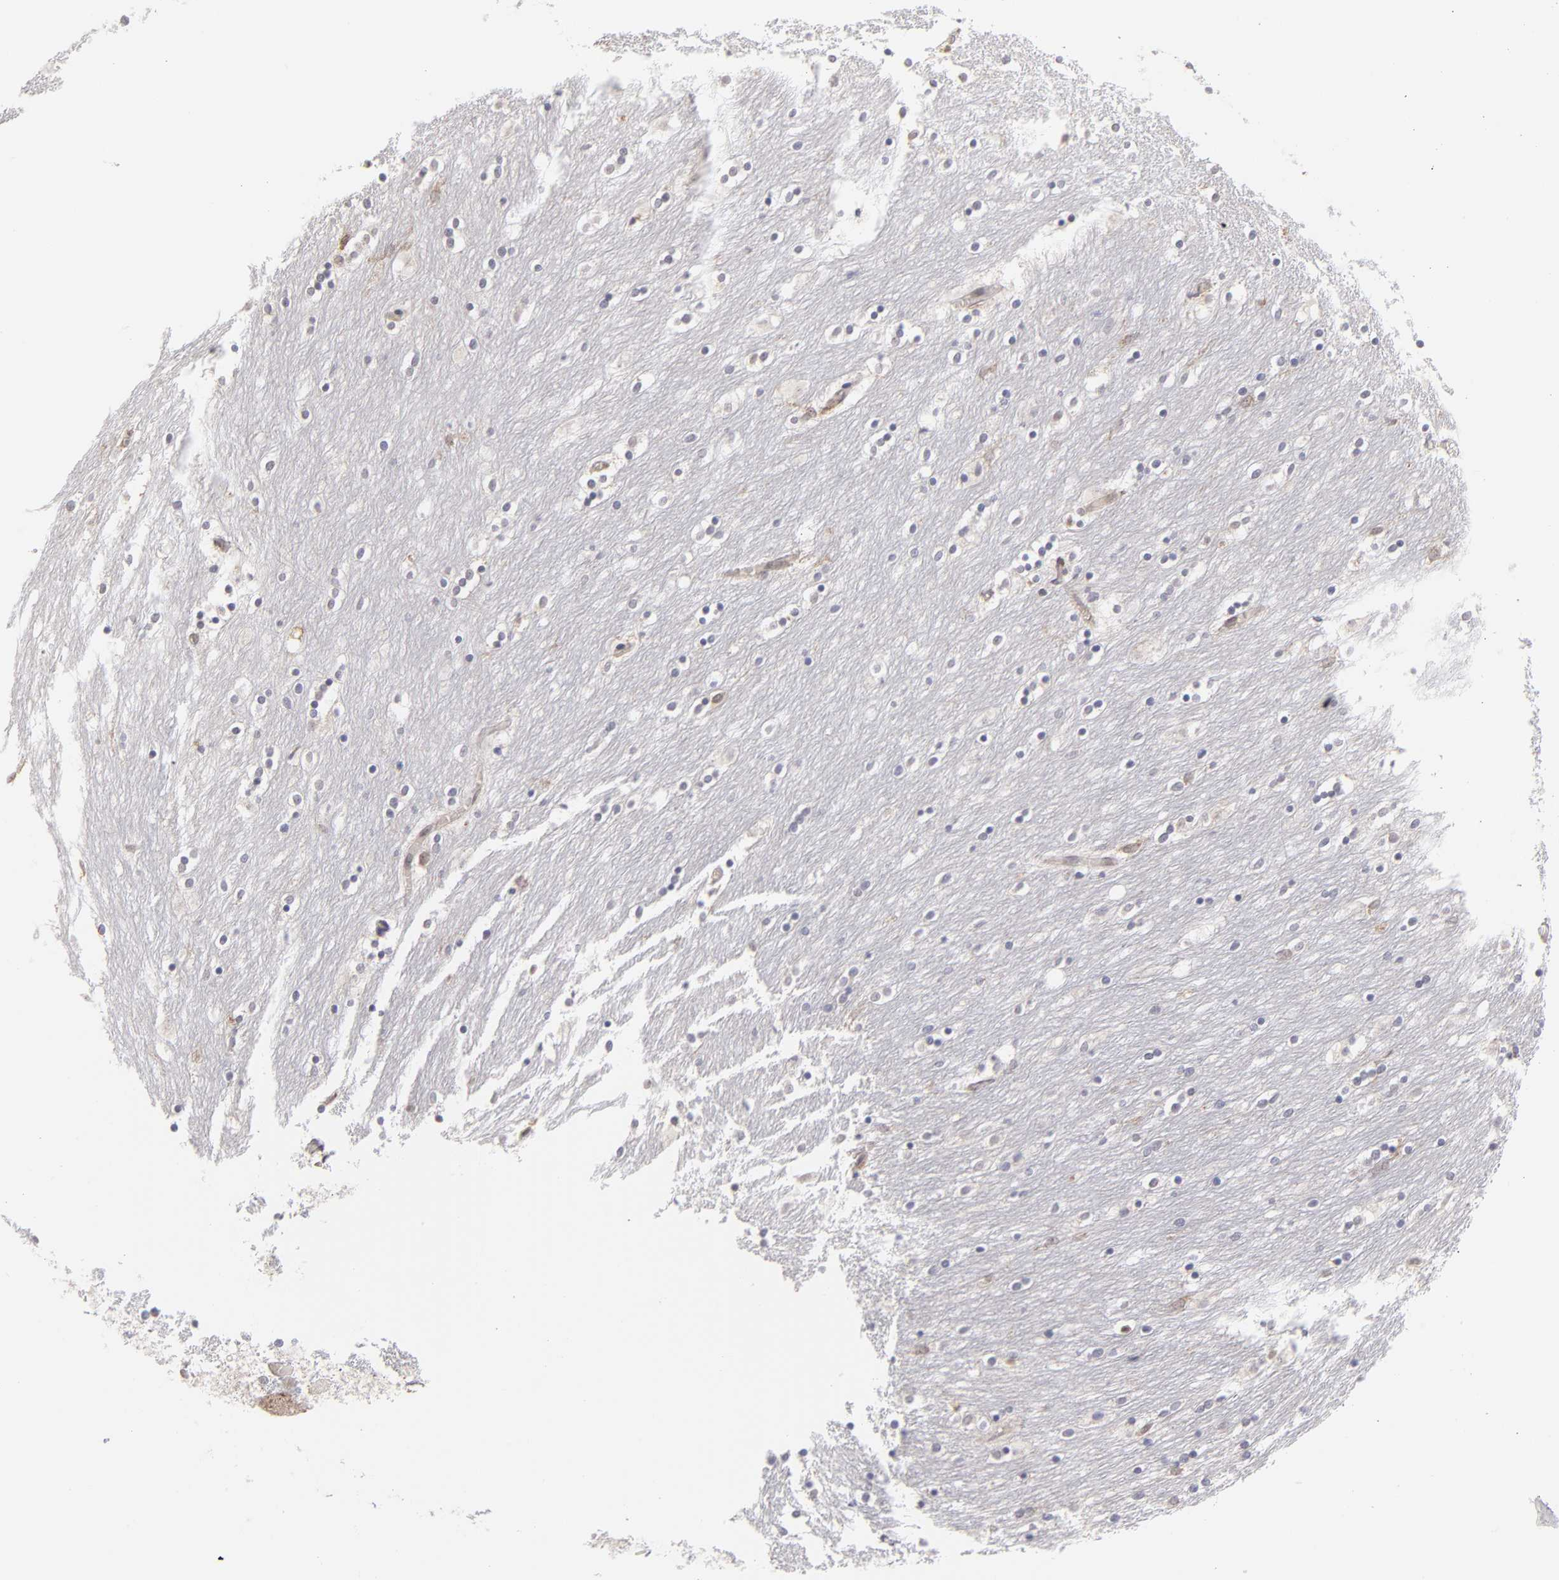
{"staining": {"intensity": "negative", "quantity": "none", "location": "none"}, "tissue": "caudate", "cell_type": "Glial cells", "image_type": "normal", "snomed": [{"axis": "morphology", "description": "Normal tissue, NOS"}, {"axis": "topography", "description": "Lateral ventricle wall"}], "caption": "Immunohistochemistry photomicrograph of normal caudate: caudate stained with DAB (3,3'-diaminobenzidine) demonstrates no significant protein positivity in glial cells. (DAB immunohistochemistry visualized using brightfield microscopy, high magnification).", "gene": "OAS1", "patient": {"sex": "female", "age": 54}}